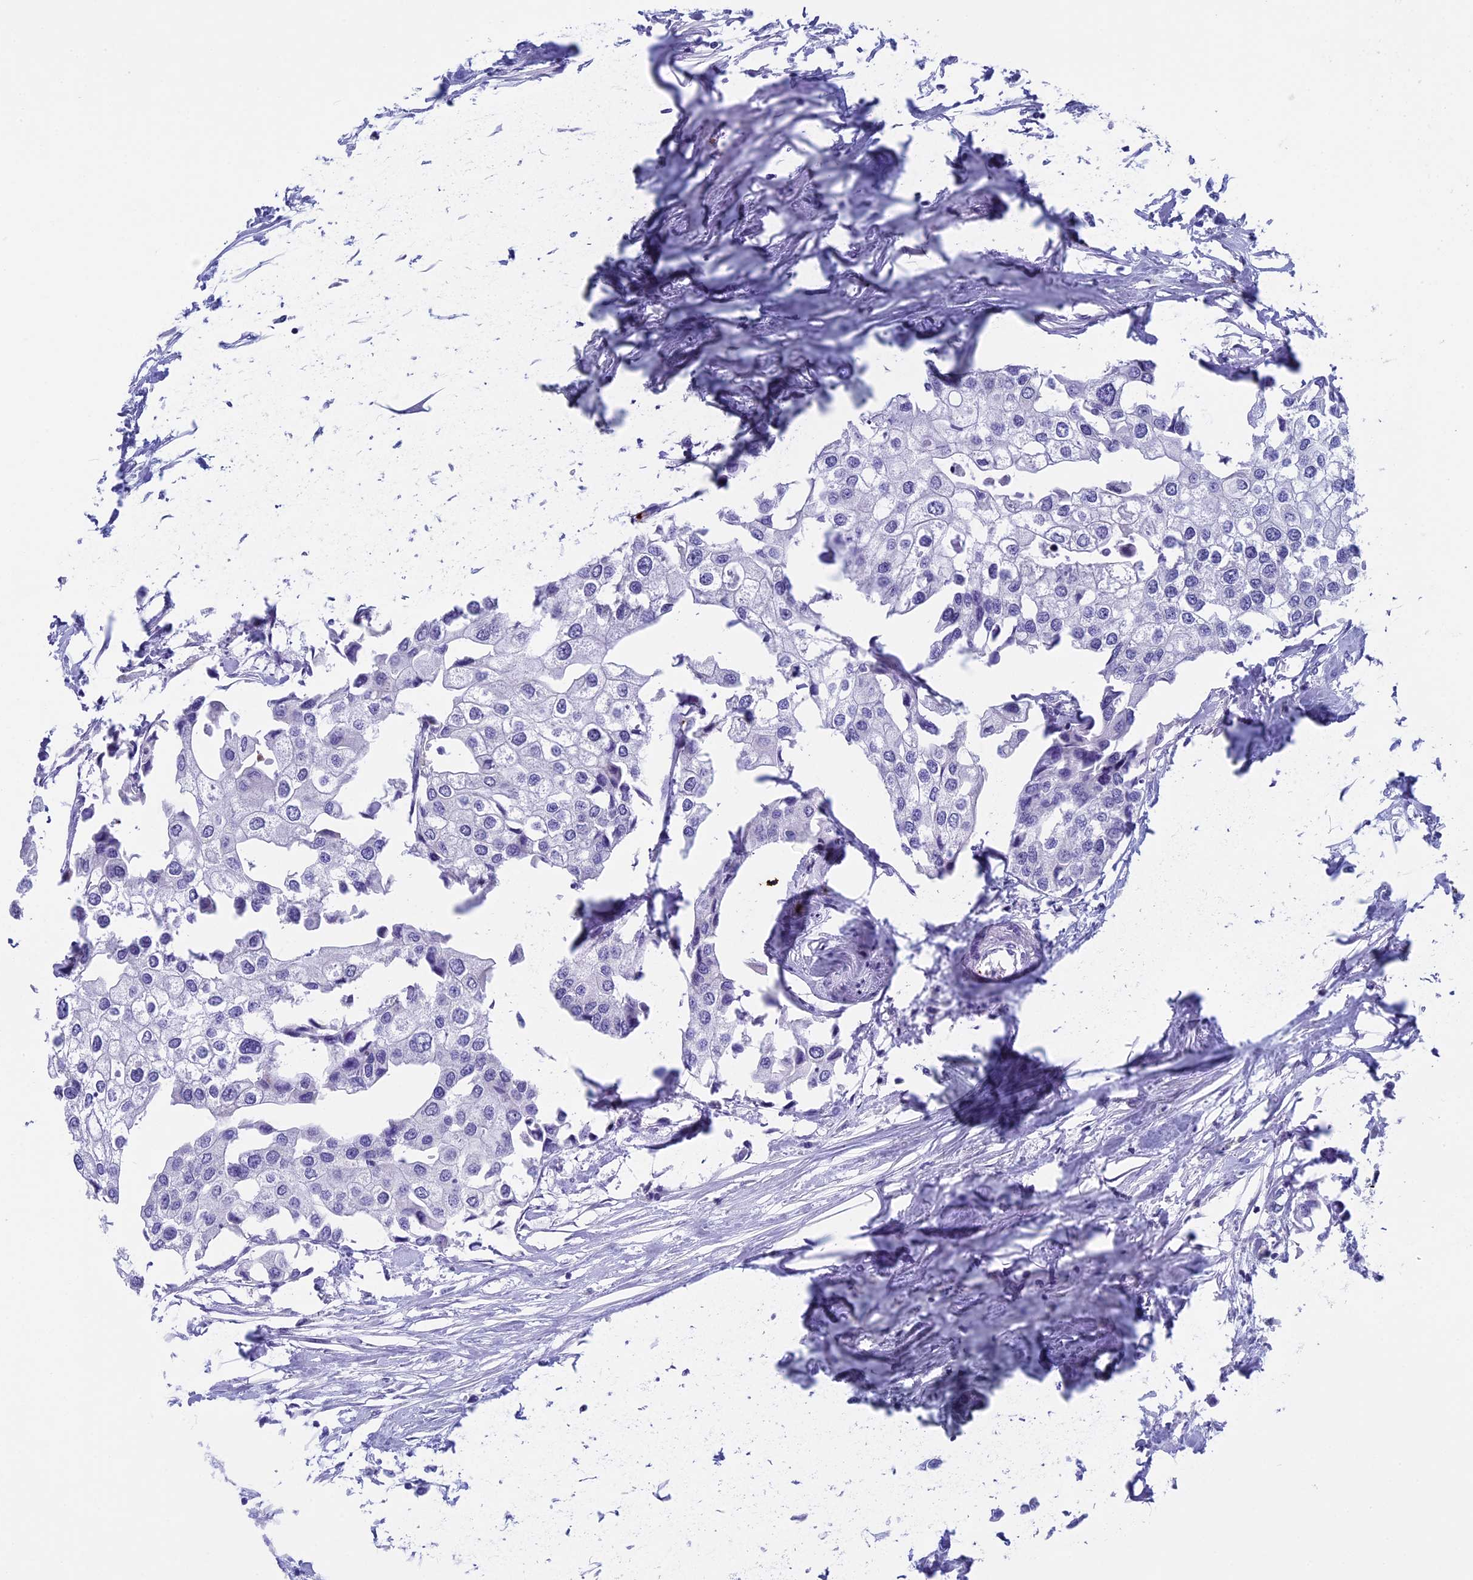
{"staining": {"intensity": "negative", "quantity": "none", "location": "none"}, "tissue": "urothelial cancer", "cell_type": "Tumor cells", "image_type": "cancer", "snomed": [{"axis": "morphology", "description": "Urothelial carcinoma, High grade"}, {"axis": "topography", "description": "Urinary bladder"}], "caption": "The image demonstrates no staining of tumor cells in high-grade urothelial carcinoma.", "gene": "AIFM2", "patient": {"sex": "male", "age": 64}}